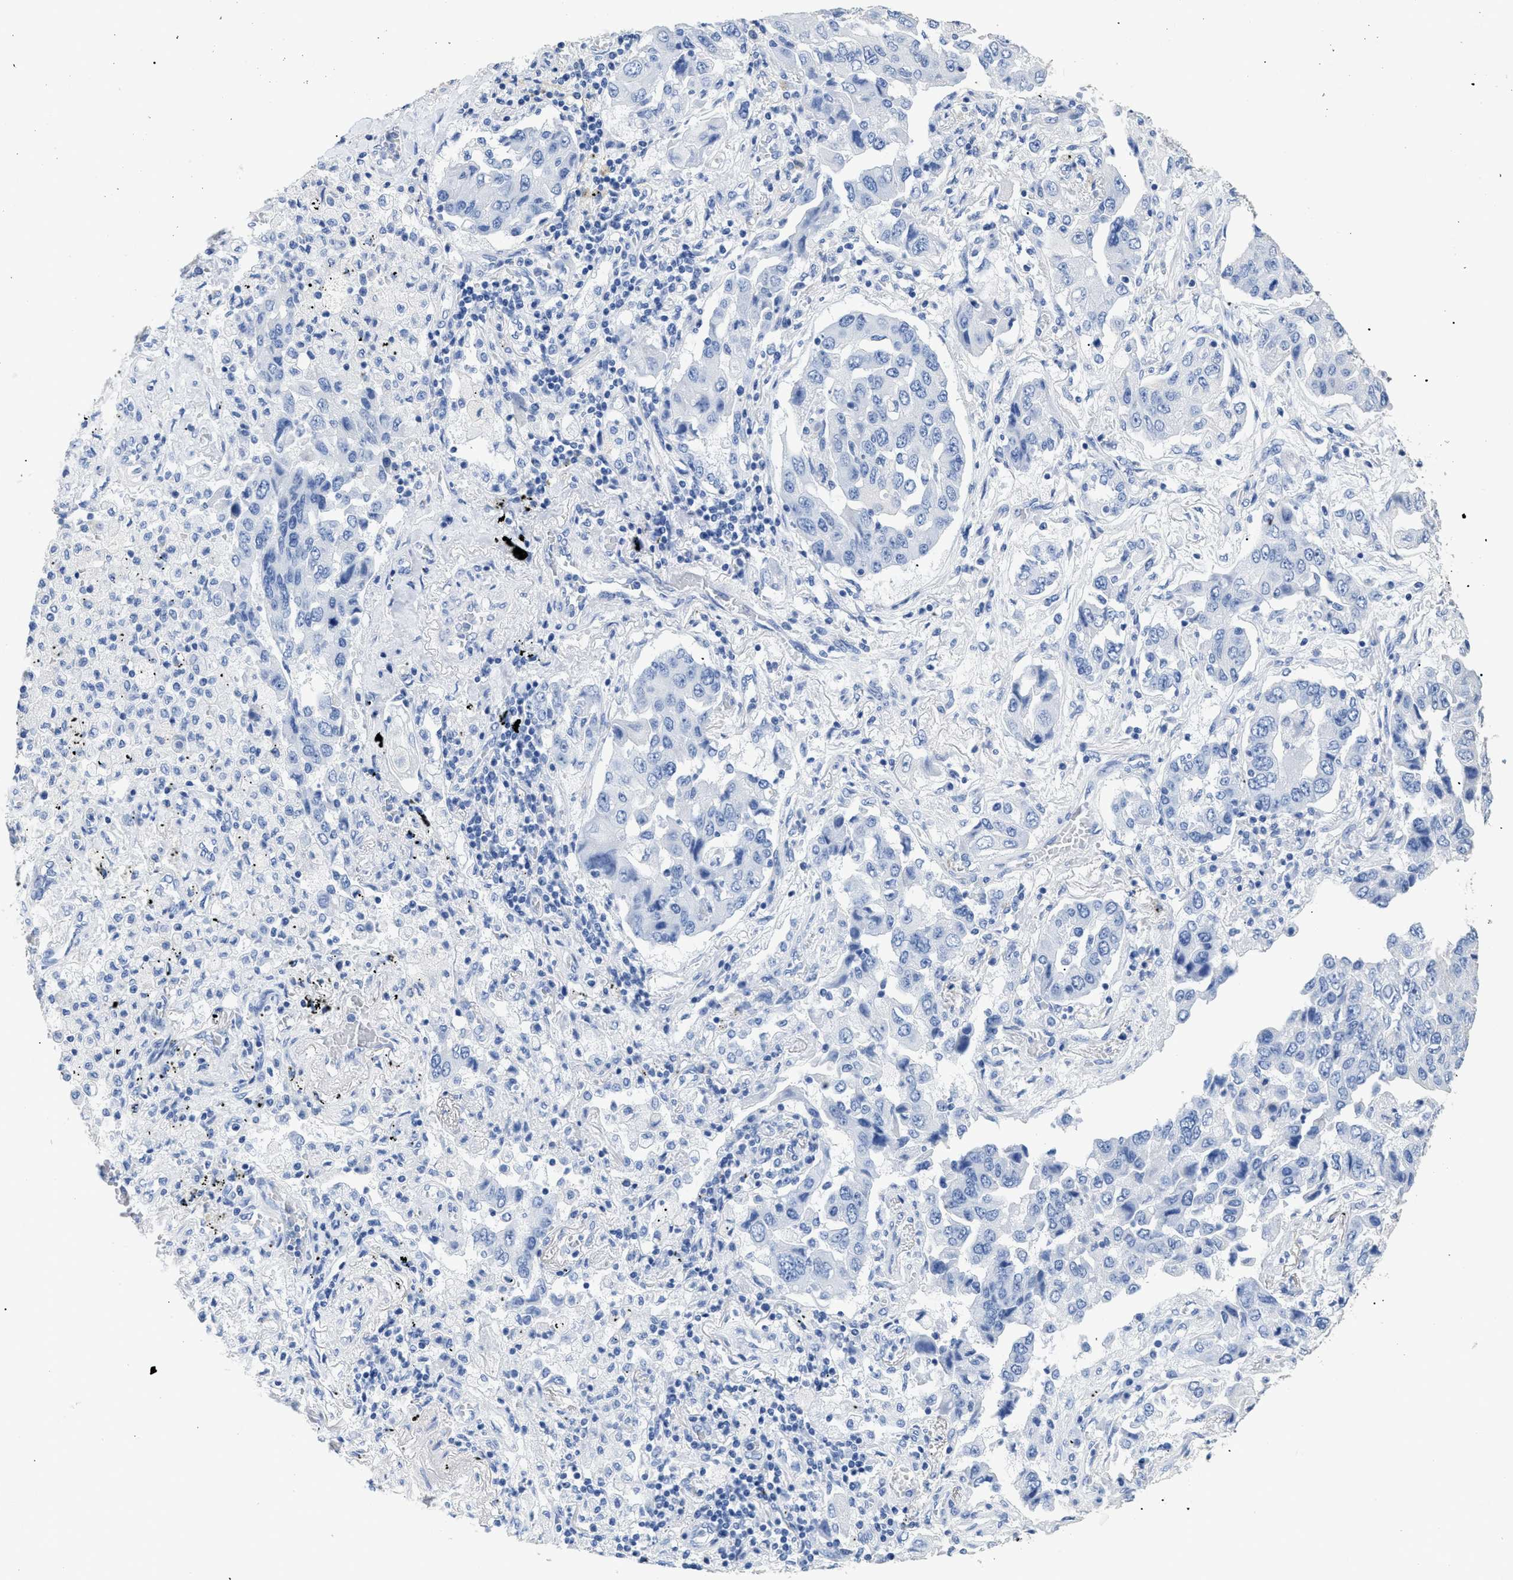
{"staining": {"intensity": "negative", "quantity": "none", "location": "none"}, "tissue": "lung cancer", "cell_type": "Tumor cells", "image_type": "cancer", "snomed": [{"axis": "morphology", "description": "Adenocarcinoma, NOS"}, {"axis": "topography", "description": "Lung"}], "caption": "The IHC photomicrograph has no significant positivity in tumor cells of lung cancer tissue.", "gene": "DLC1", "patient": {"sex": "female", "age": 65}}